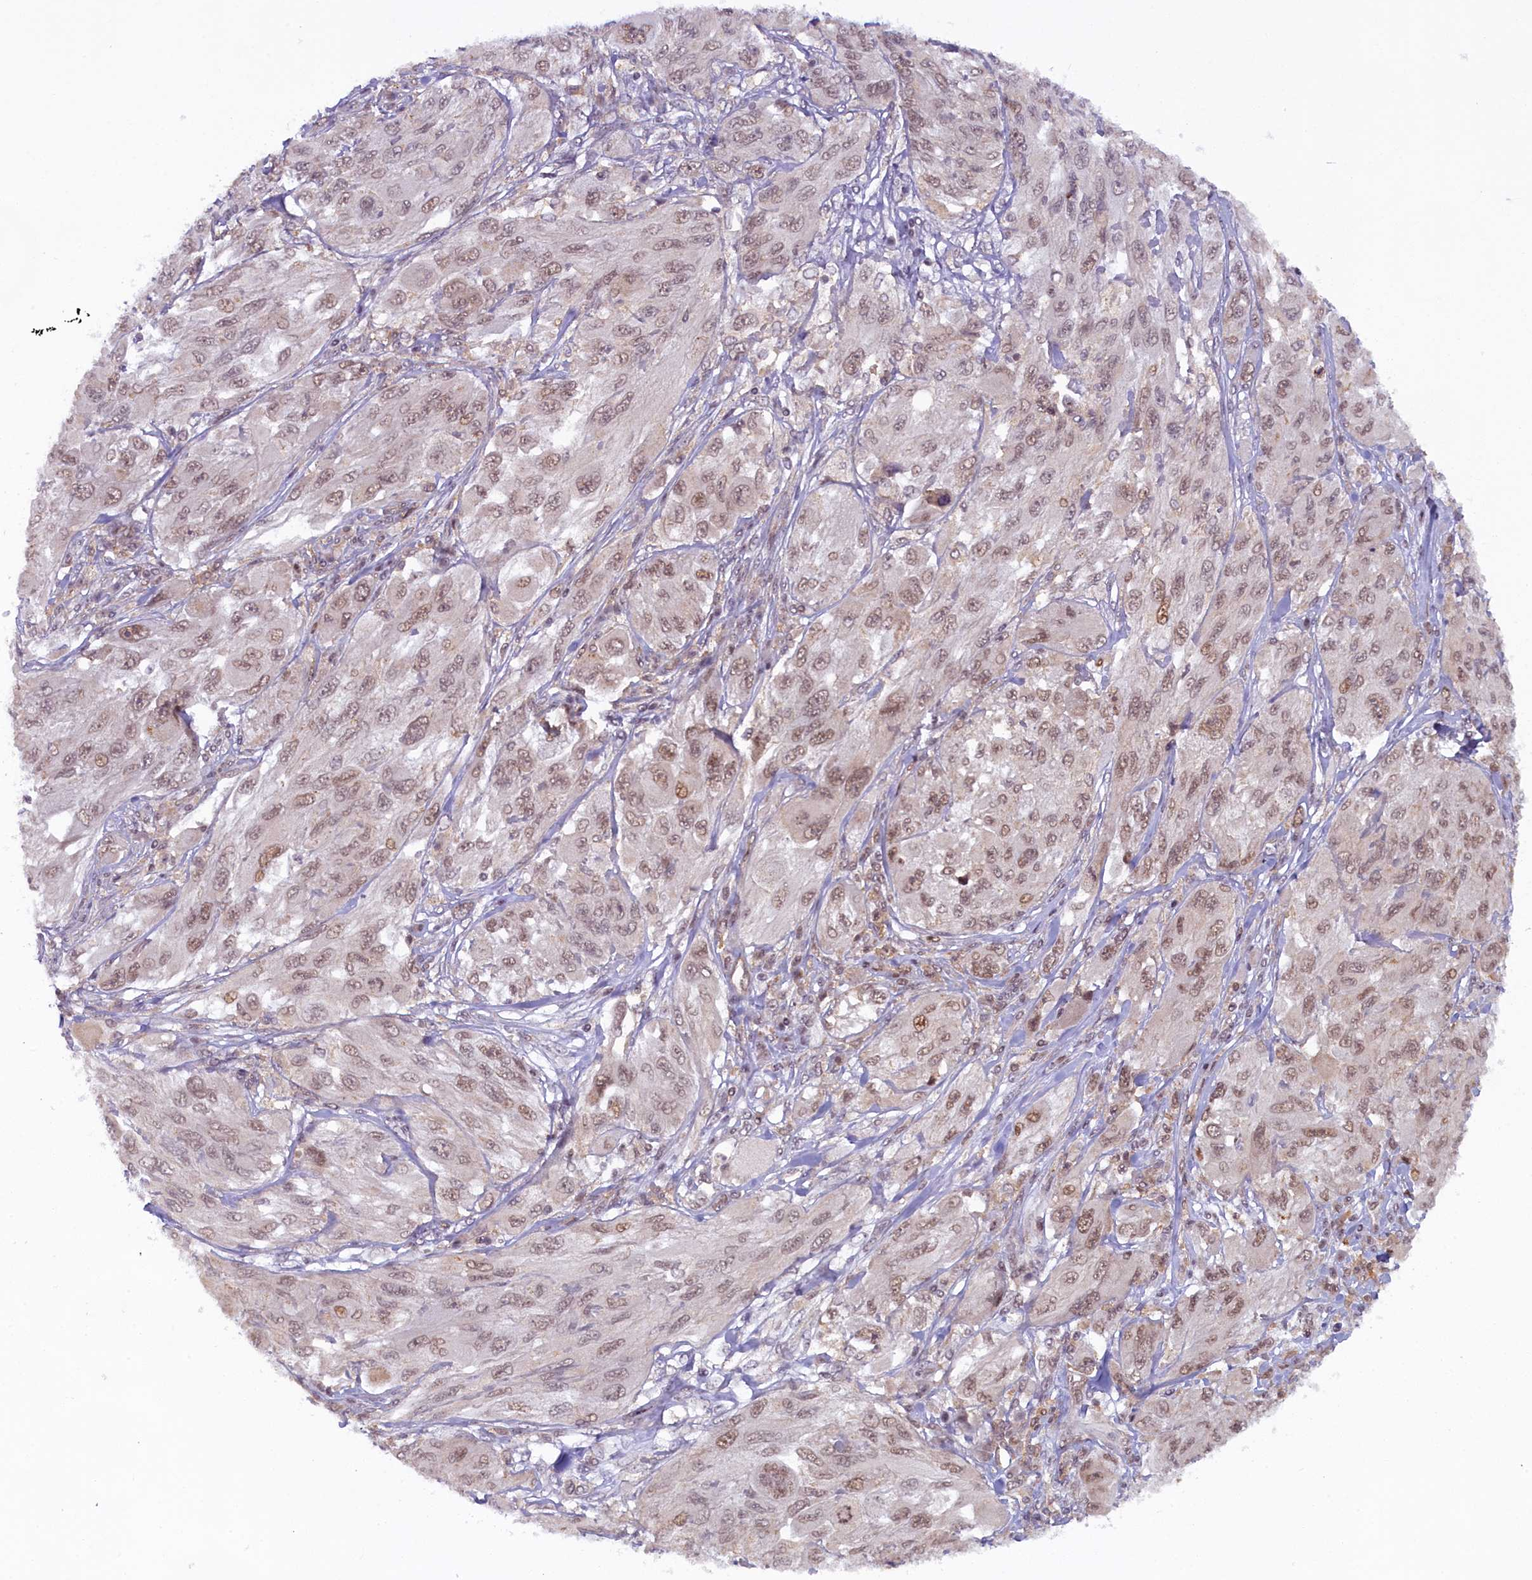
{"staining": {"intensity": "weak", "quantity": ">75%", "location": "nuclear"}, "tissue": "melanoma", "cell_type": "Tumor cells", "image_type": "cancer", "snomed": [{"axis": "morphology", "description": "Malignant melanoma, NOS"}, {"axis": "topography", "description": "Skin"}], "caption": "Melanoma stained for a protein (brown) demonstrates weak nuclear positive expression in about >75% of tumor cells.", "gene": "FCHO1", "patient": {"sex": "female", "age": 91}}